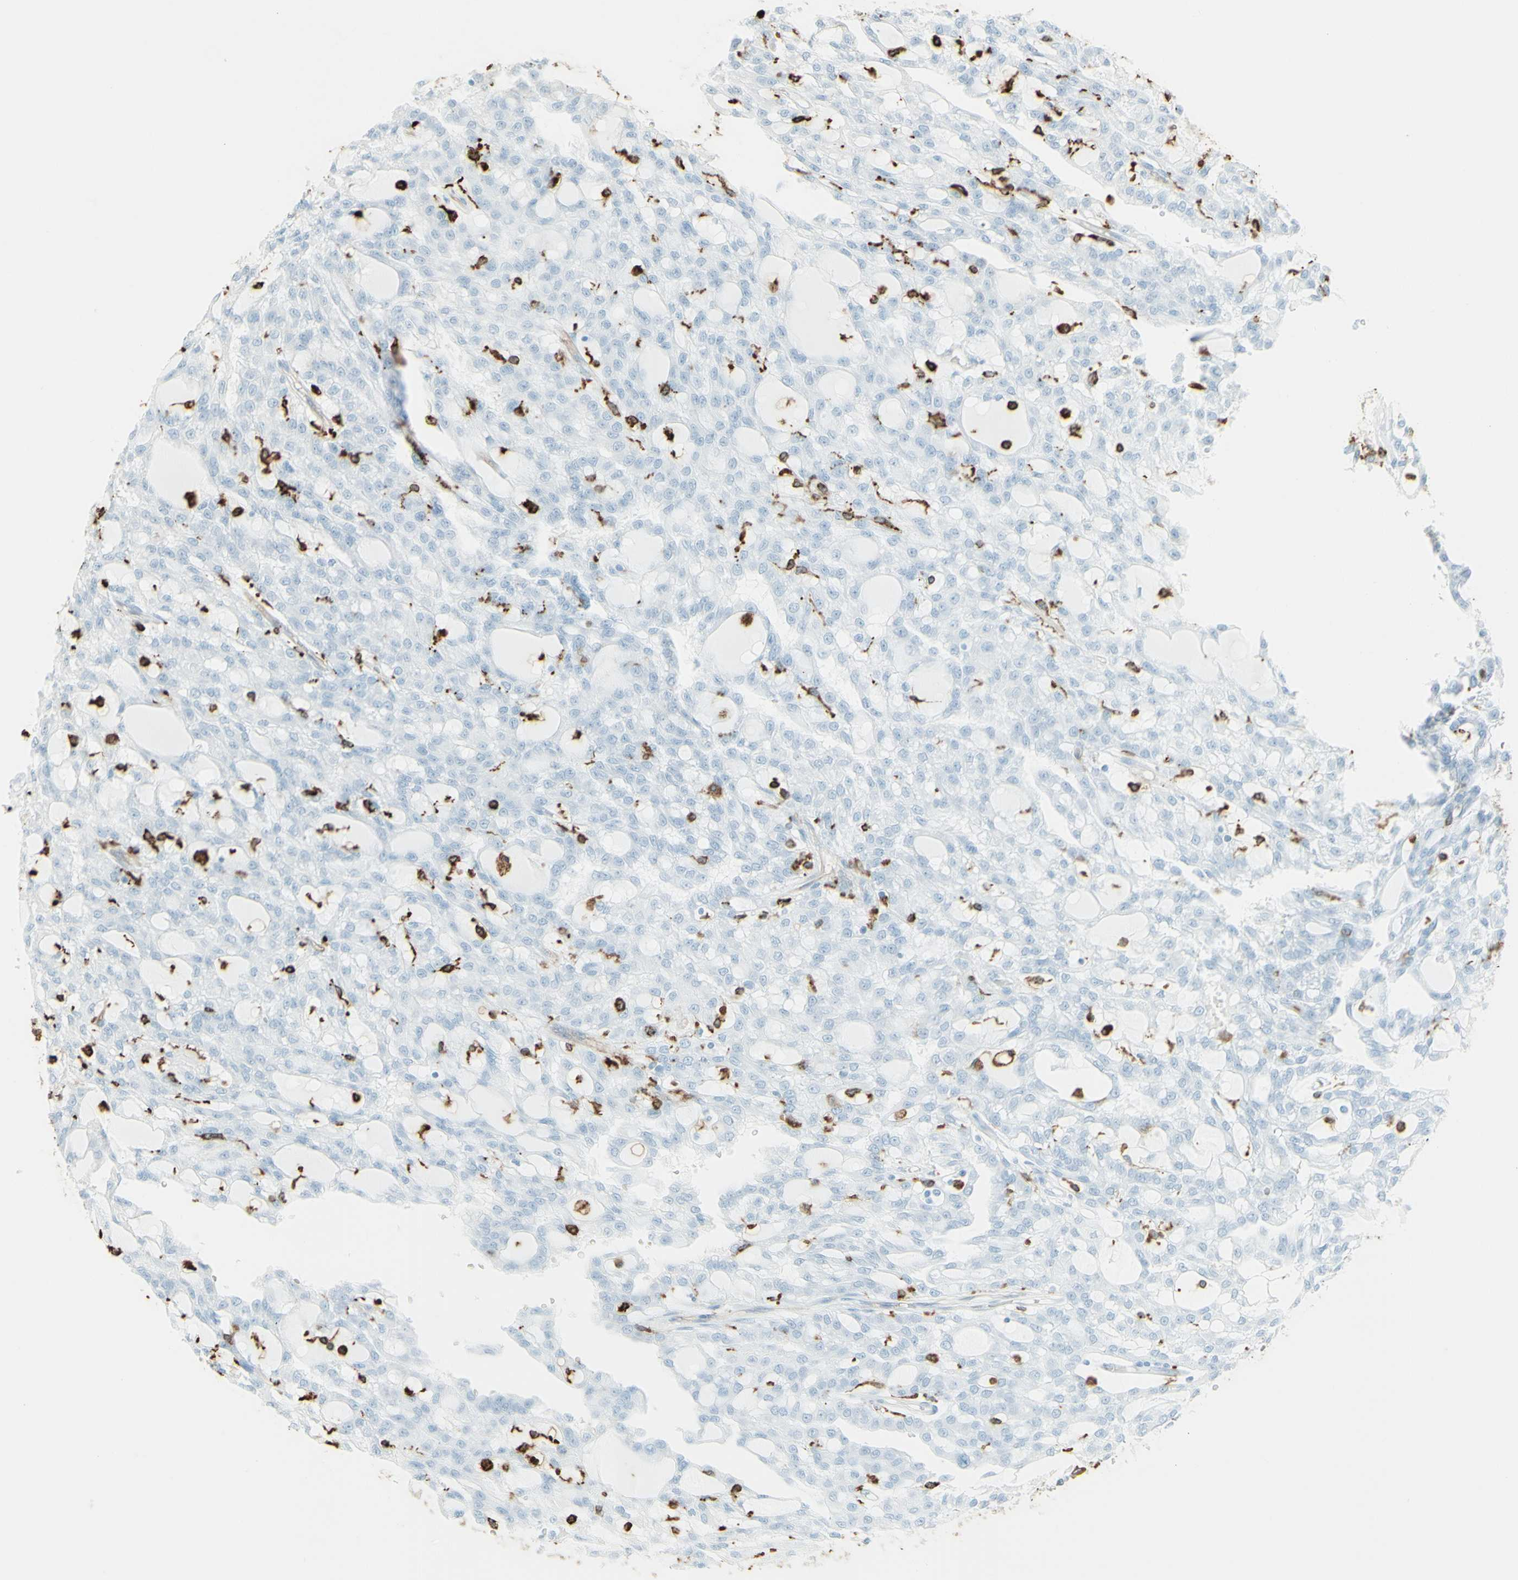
{"staining": {"intensity": "negative", "quantity": "none", "location": "none"}, "tissue": "renal cancer", "cell_type": "Tumor cells", "image_type": "cancer", "snomed": [{"axis": "morphology", "description": "Adenocarcinoma, NOS"}, {"axis": "topography", "description": "Kidney"}], "caption": "Immunohistochemical staining of human adenocarcinoma (renal) exhibits no significant positivity in tumor cells.", "gene": "HLA-DPB1", "patient": {"sex": "male", "age": 63}}